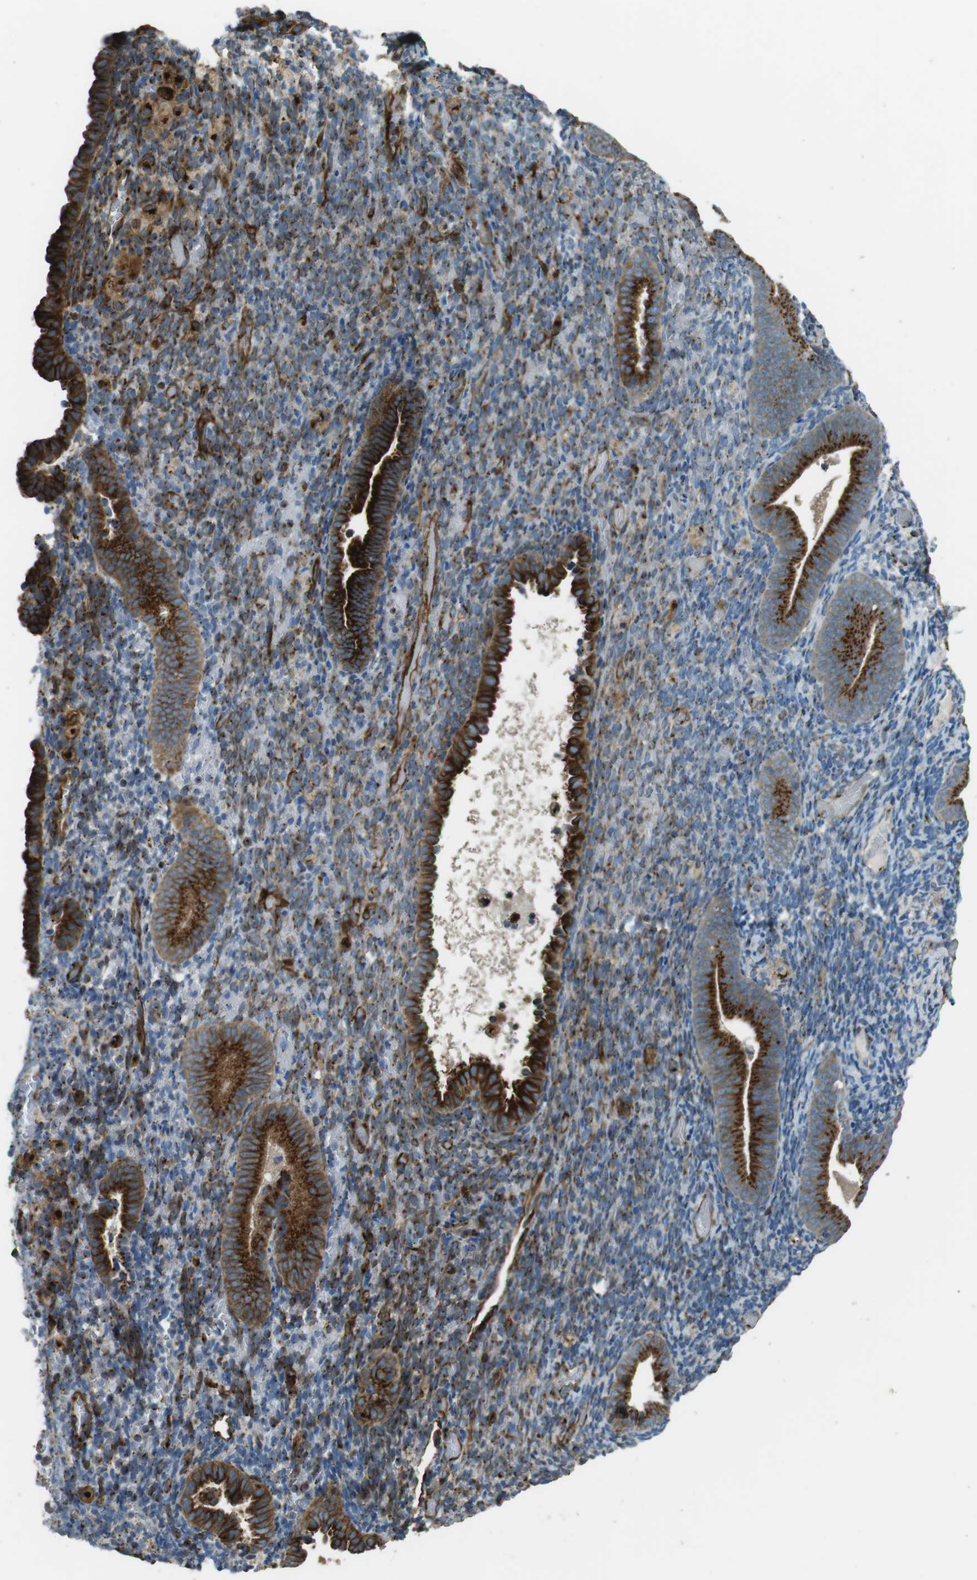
{"staining": {"intensity": "strong", "quantity": ">75%", "location": "cytoplasmic/membranous"}, "tissue": "endometrium", "cell_type": "Cells in endometrial stroma", "image_type": "normal", "snomed": [{"axis": "morphology", "description": "Normal tissue, NOS"}, {"axis": "topography", "description": "Endometrium"}], "caption": "Immunohistochemistry (IHC) micrograph of normal endometrium stained for a protein (brown), which demonstrates high levels of strong cytoplasmic/membranous staining in about >75% of cells in endometrial stroma.", "gene": "TMEM115", "patient": {"sex": "female", "age": 51}}